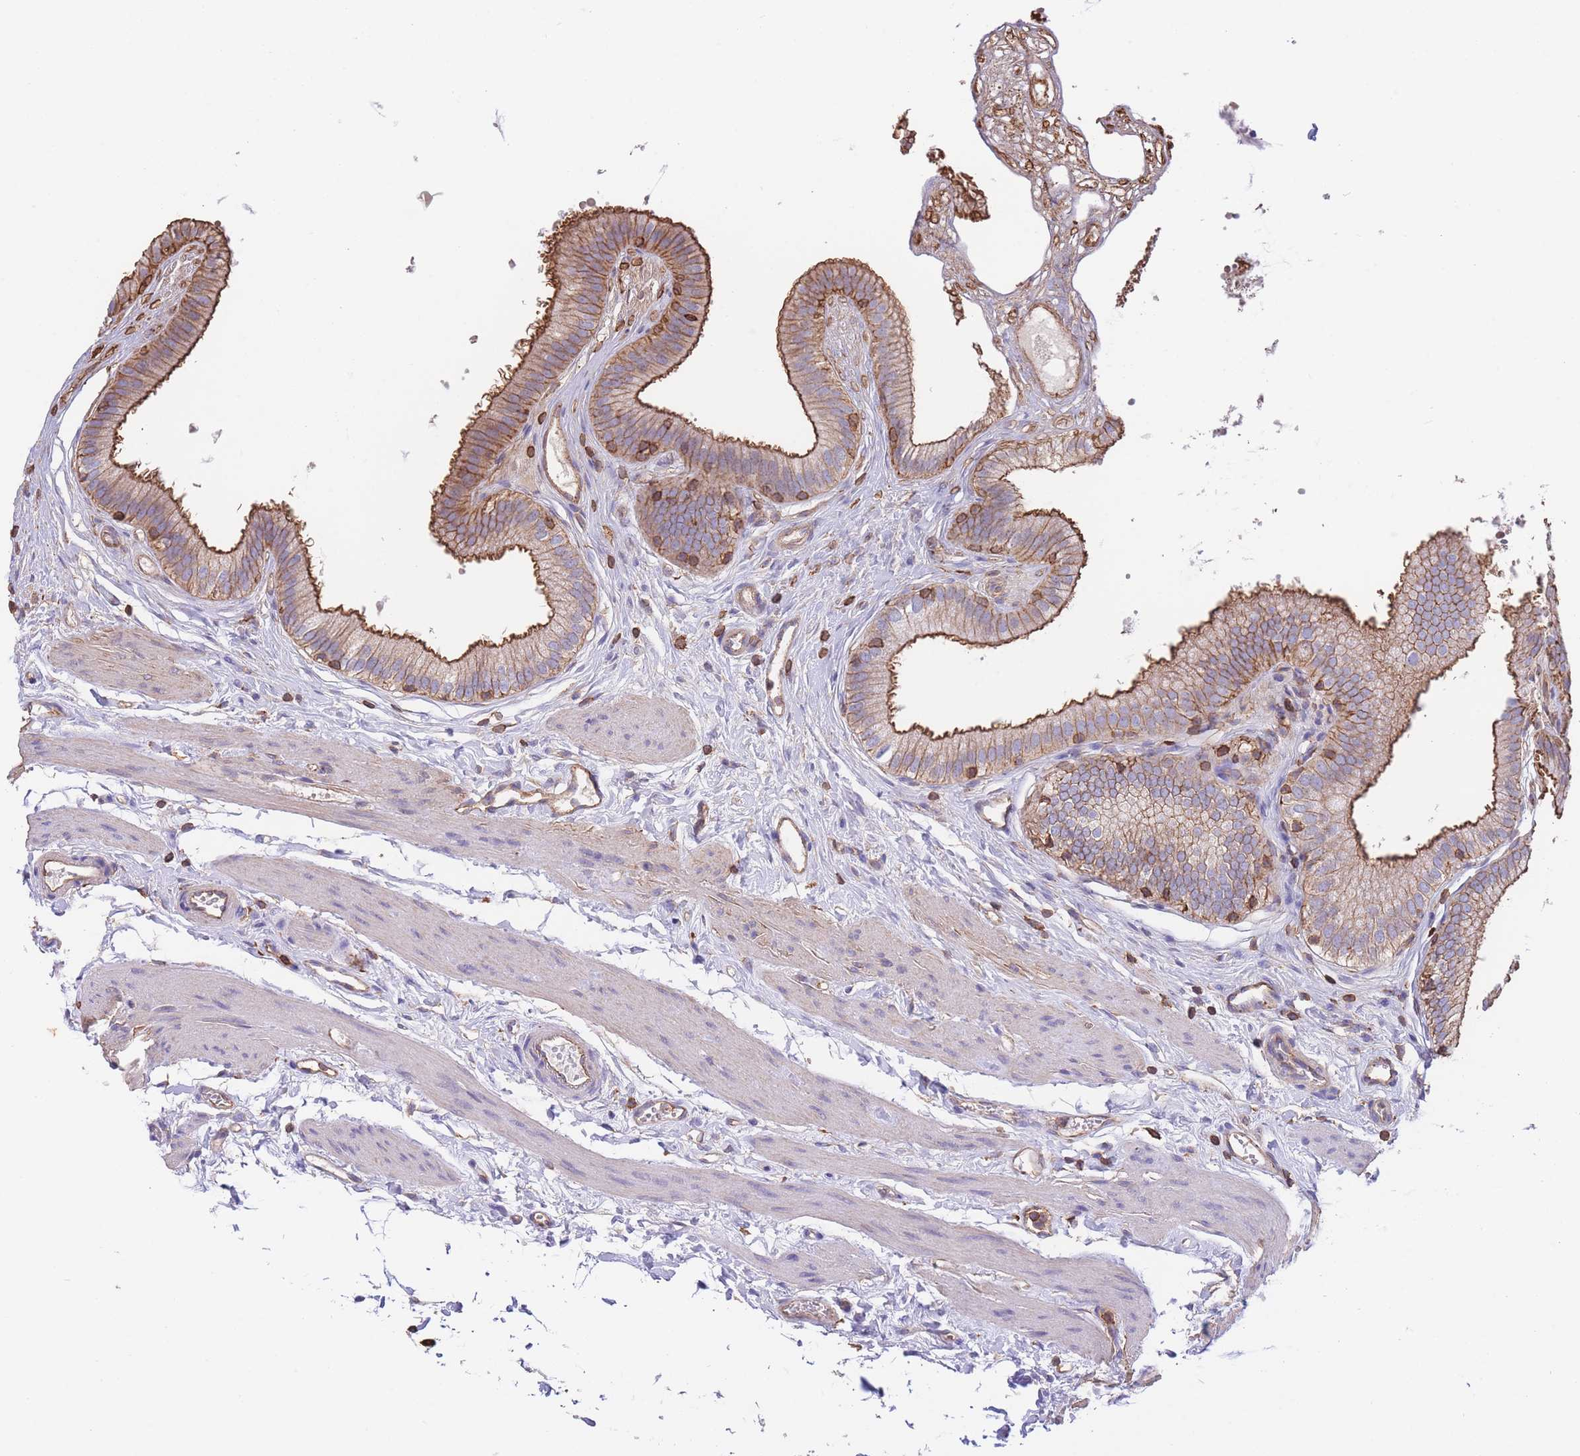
{"staining": {"intensity": "moderate", "quantity": ">75%", "location": "cytoplasmic/membranous"}, "tissue": "gallbladder", "cell_type": "Glandular cells", "image_type": "normal", "snomed": [{"axis": "morphology", "description": "Normal tissue, NOS"}, {"axis": "topography", "description": "Gallbladder"}], "caption": "Benign gallbladder shows moderate cytoplasmic/membranous staining in about >75% of glandular cells Immunohistochemistry (ihc) stains the protein of interest in brown and the nuclei are stained blue..", "gene": "LRRN4CL", "patient": {"sex": "female", "age": 54}}